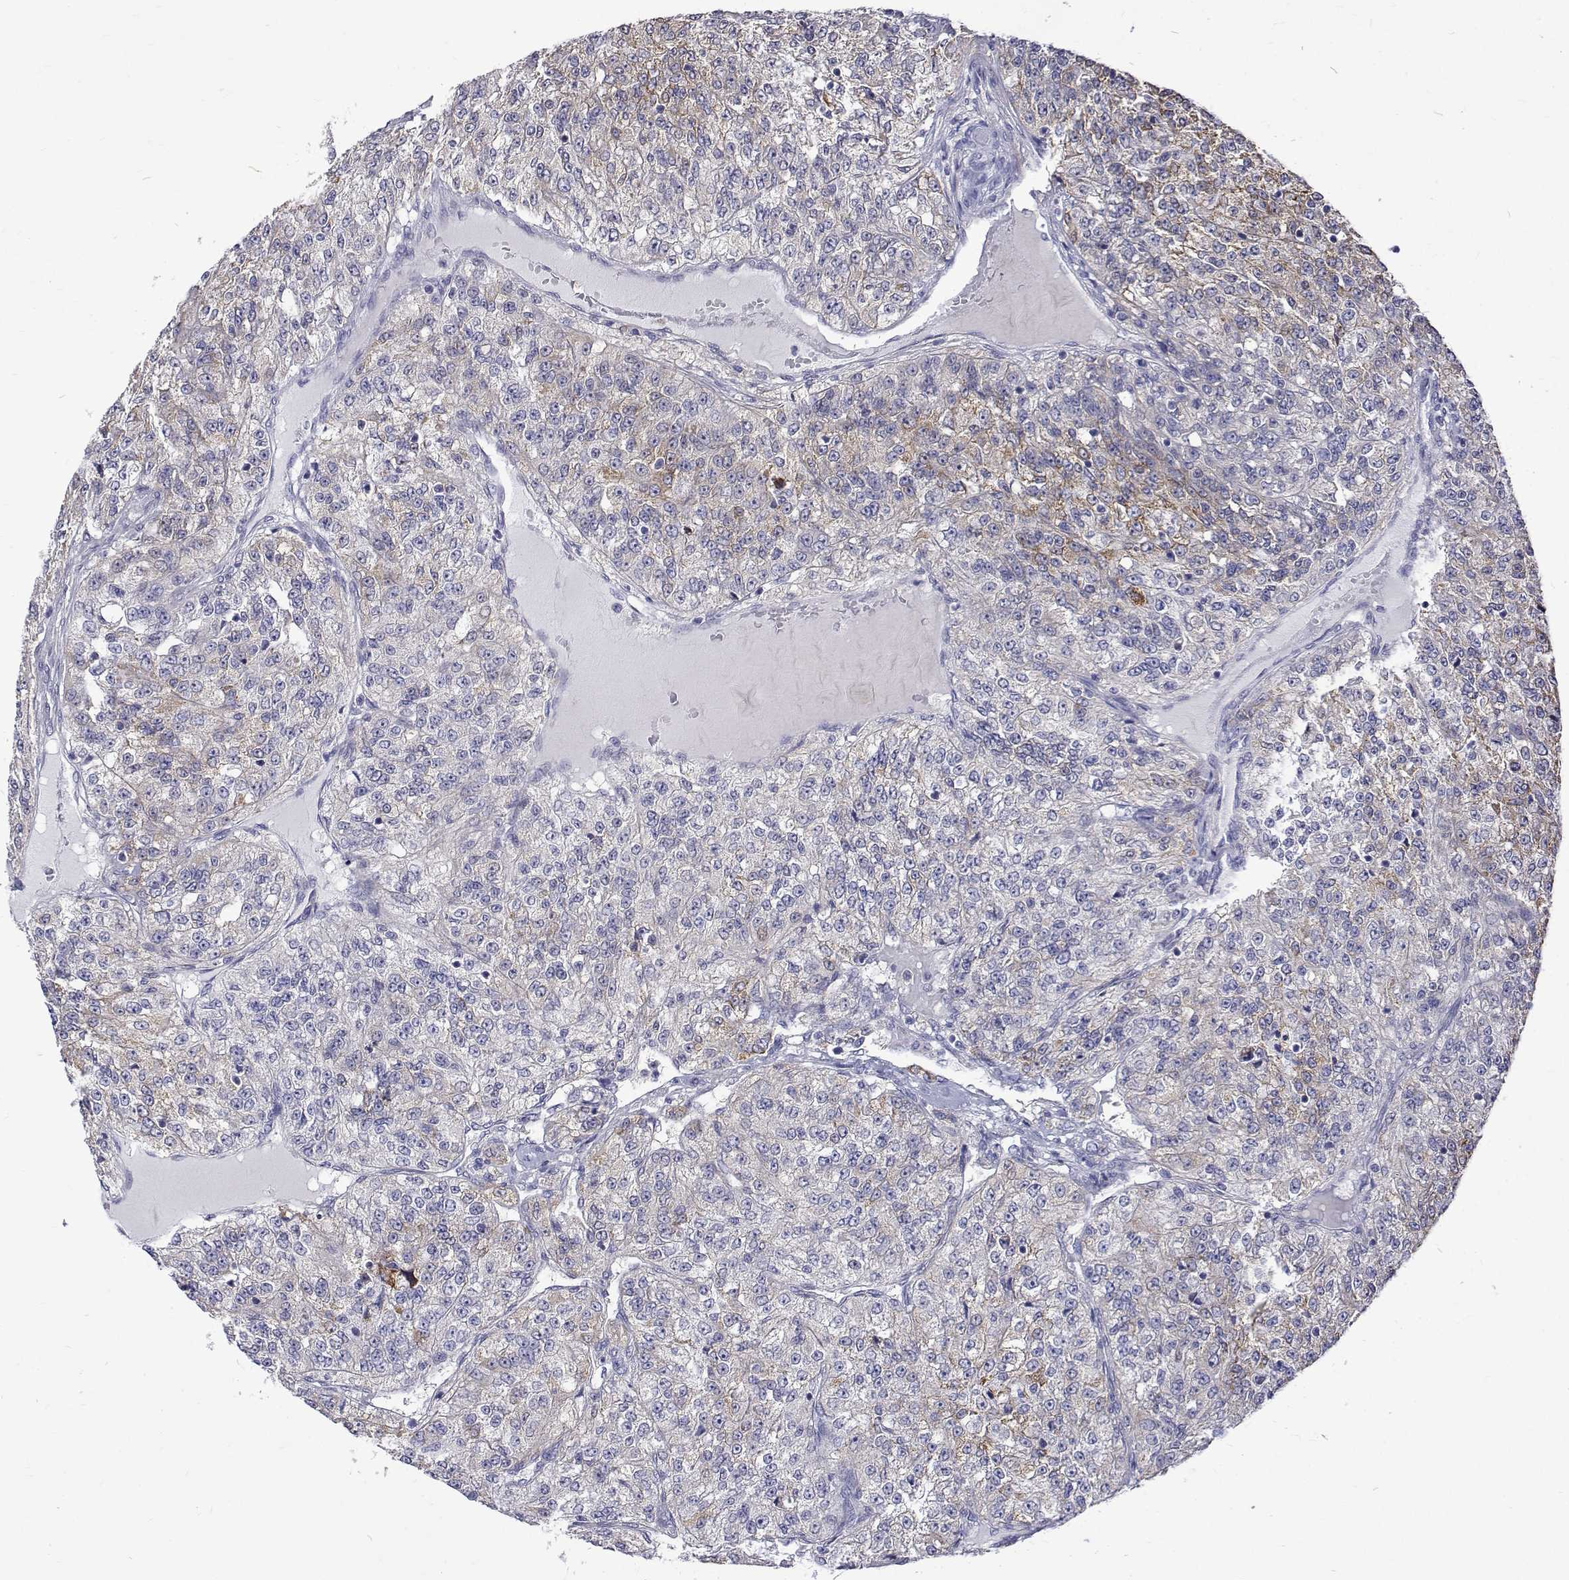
{"staining": {"intensity": "weak", "quantity": "<25%", "location": "cytoplasmic/membranous"}, "tissue": "renal cancer", "cell_type": "Tumor cells", "image_type": "cancer", "snomed": [{"axis": "morphology", "description": "Adenocarcinoma, NOS"}, {"axis": "topography", "description": "Kidney"}], "caption": "Tumor cells show no significant expression in renal cancer.", "gene": "PADI1", "patient": {"sex": "female", "age": 63}}